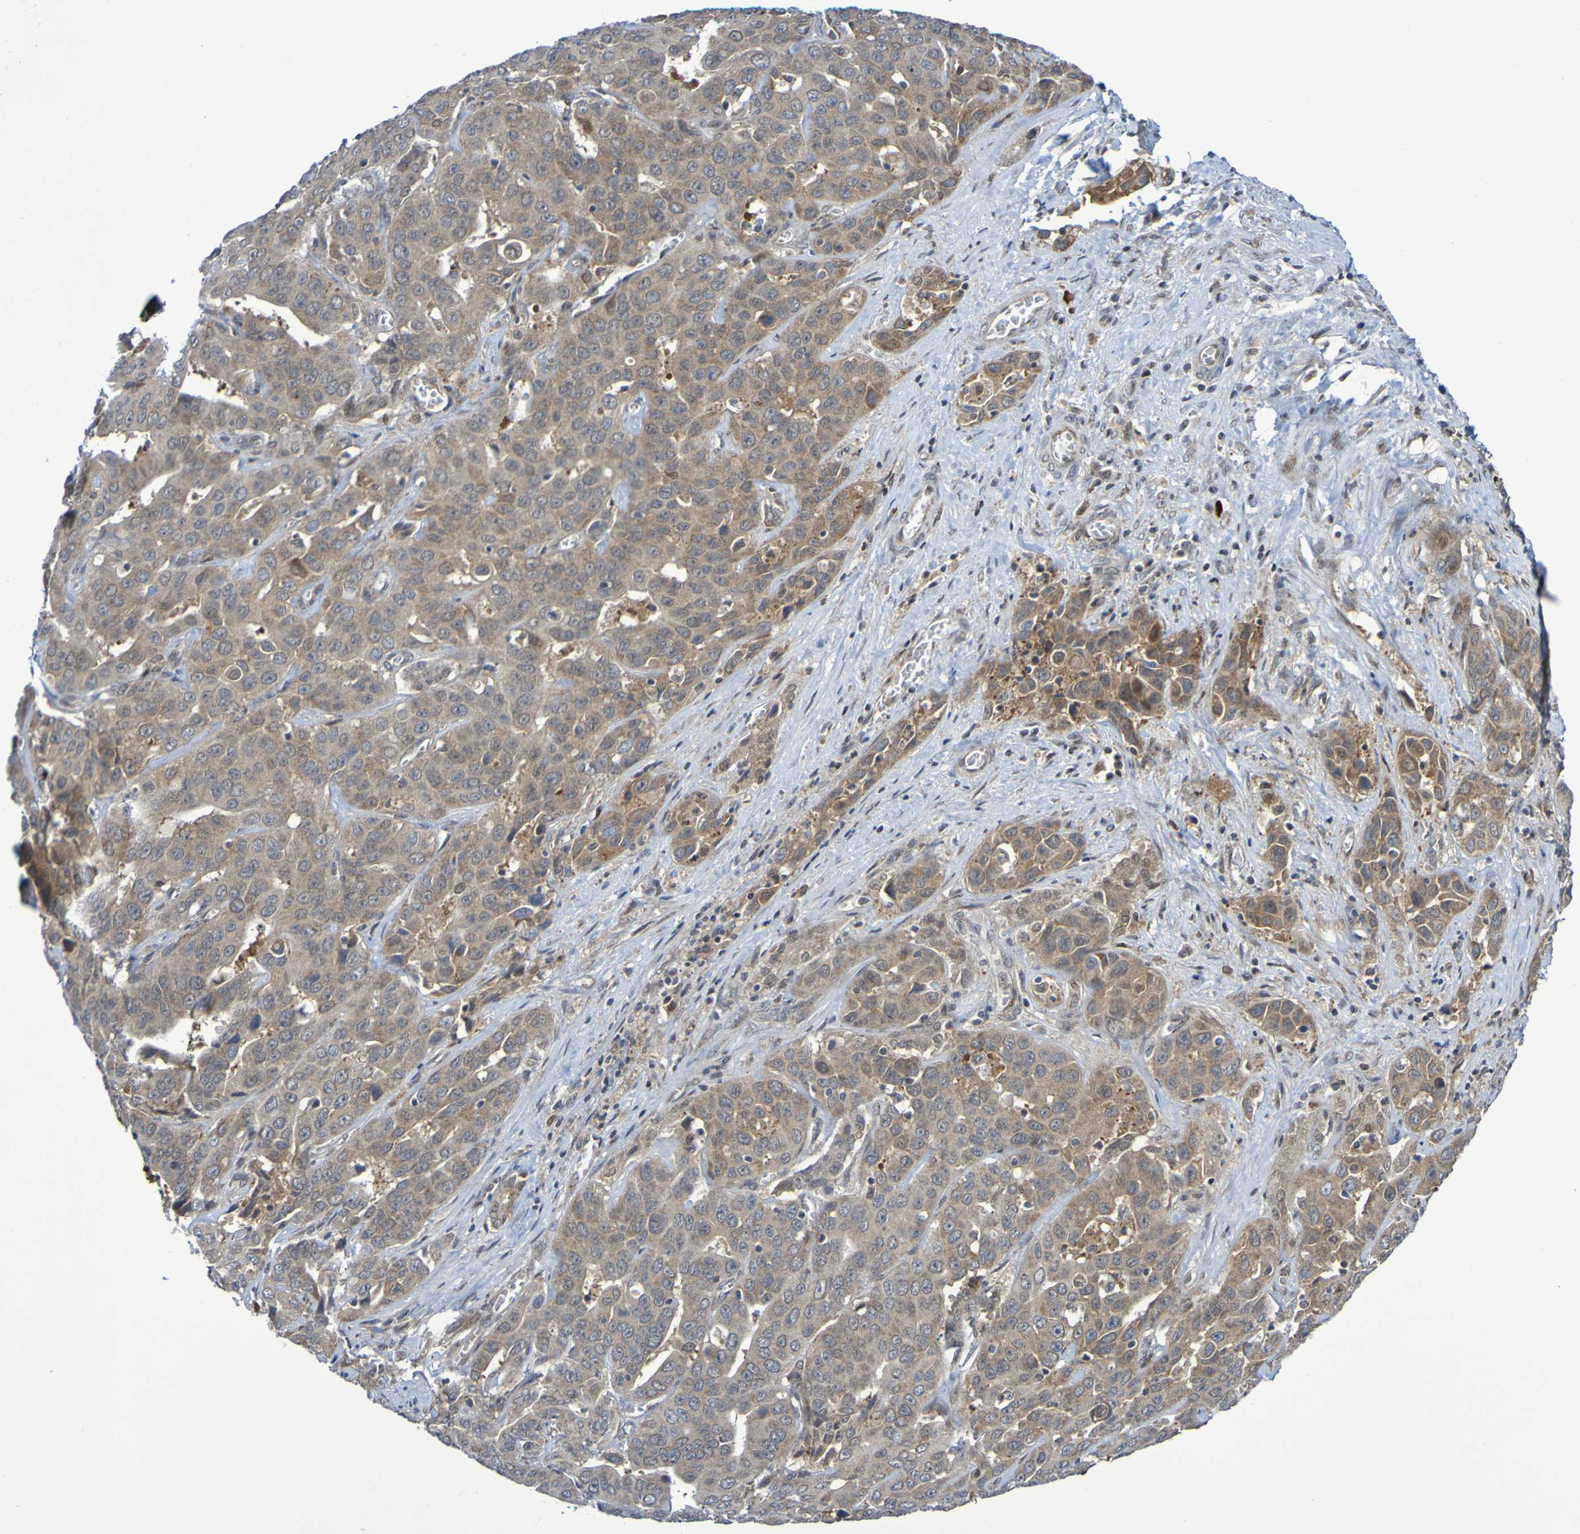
{"staining": {"intensity": "weak", "quantity": ">75%", "location": "cytoplasmic/membranous"}, "tissue": "liver cancer", "cell_type": "Tumor cells", "image_type": "cancer", "snomed": [{"axis": "morphology", "description": "Cholangiocarcinoma"}, {"axis": "topography", "description": "Liver"}], "caption": "Immunohistochemical staining of human liver cholangiocarcinoma shows low levels of weak cytoplasmic/membranous expression in approximately >75% of tumor cells.", "gene": "ITLN1", "patient": {"sex": "female", "age": 52}}